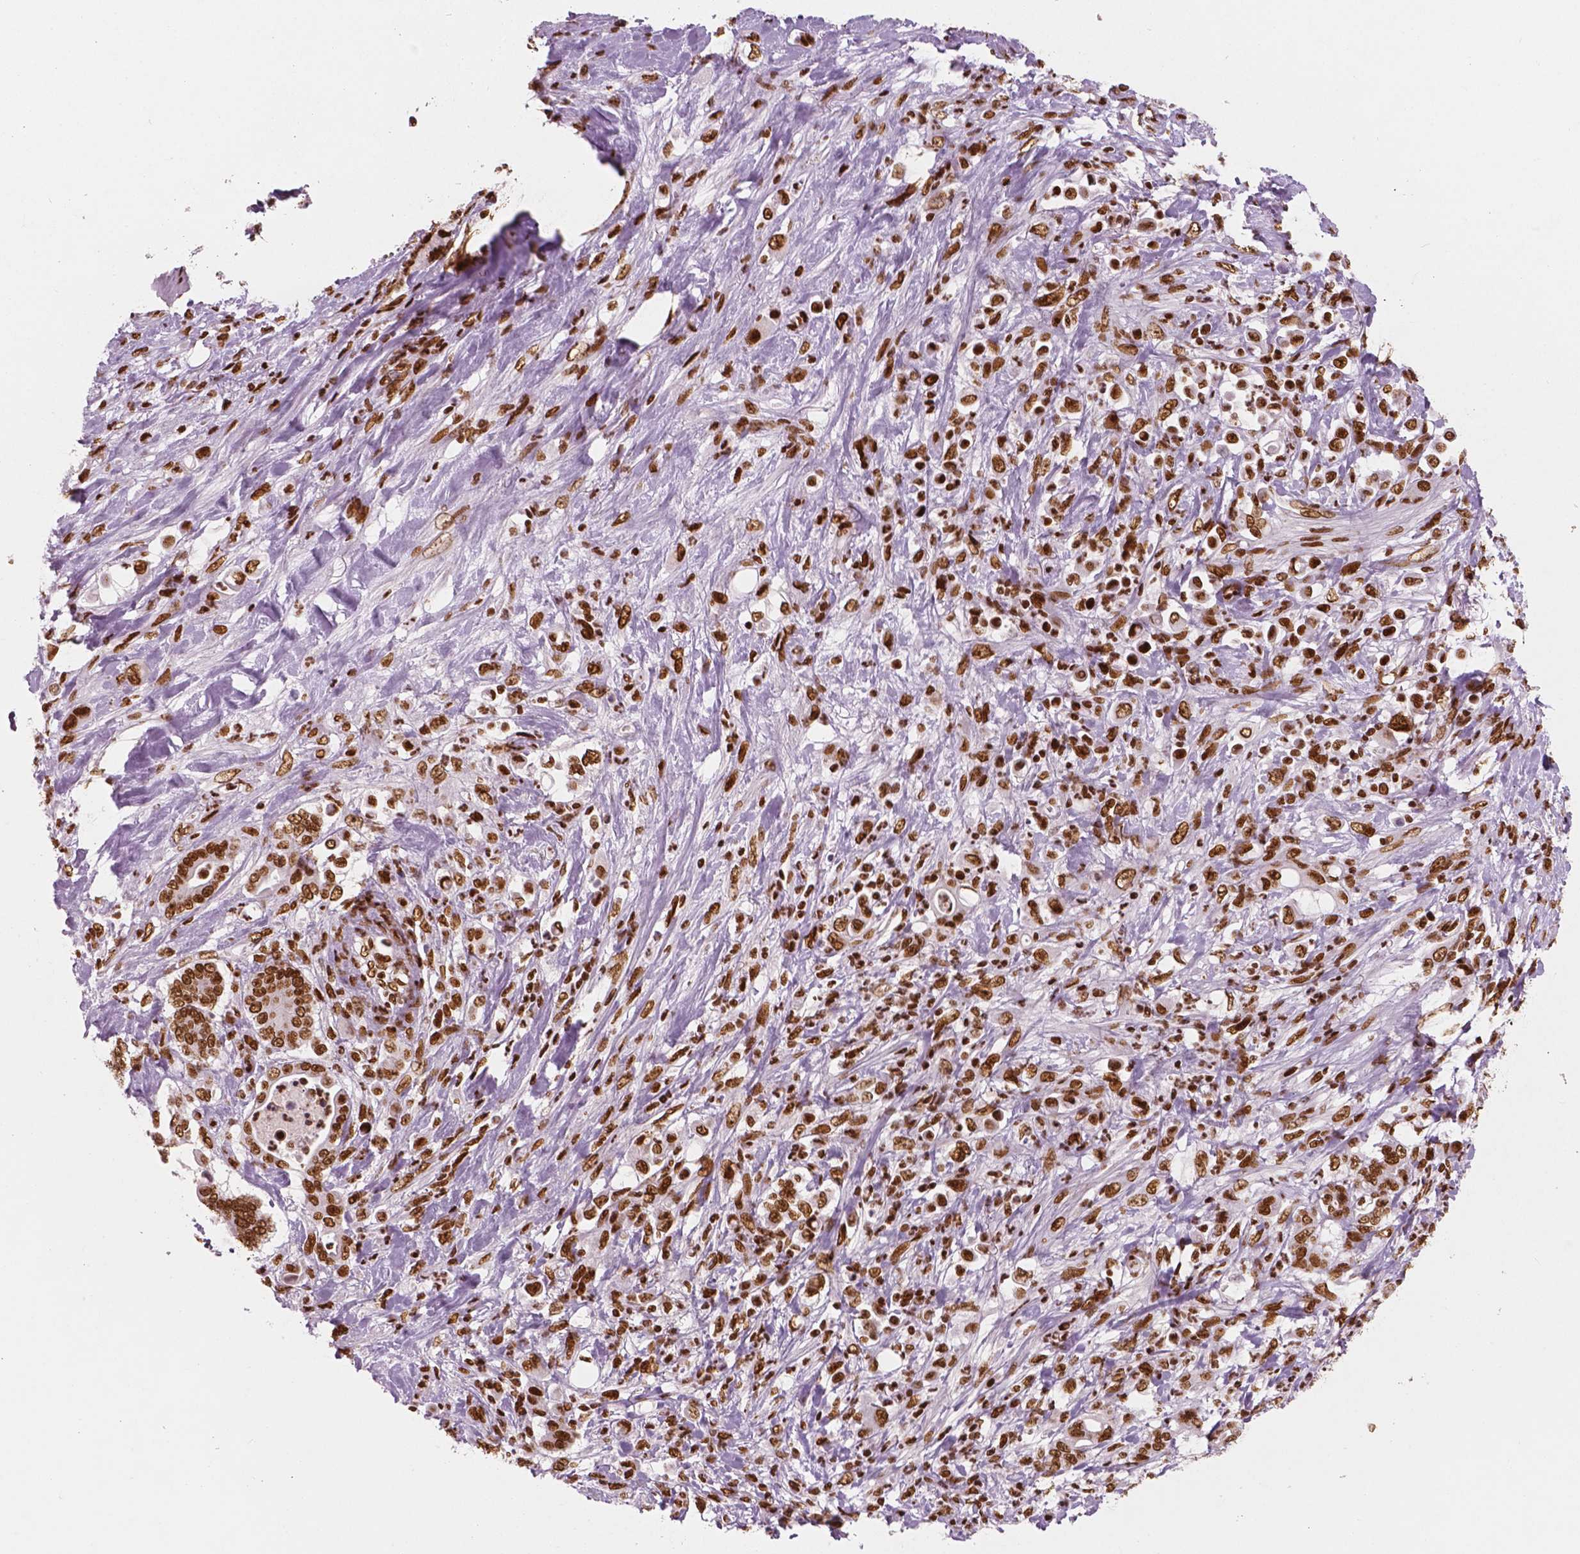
{"staining": {"intensity": "strong", "quantity": ">75%", "location": "nuclear"}, "tissue": "stomach cancer", "cell_type": "Tumor cells", "image_type": "cancer", "snomed": [{"axis": "morphology", "description": "Adenocarcinoma, NOS"}, {"axis": "topography", "description": "Stomach"}], "caption": "Immunohistochemistry (IHC) (DAB (3,3'-diaminobenzidine)) staining of adenocarcinoma (stomach) exhibits strong nuclear protein expression in approximately >75% of tumor cells. (Stains: DAB in brown, nuclei in blue, Microscopy: brightfield microscopy at high magnification).", "gene": "BRD4", "patient": {"sex": "female", "age": 79}}